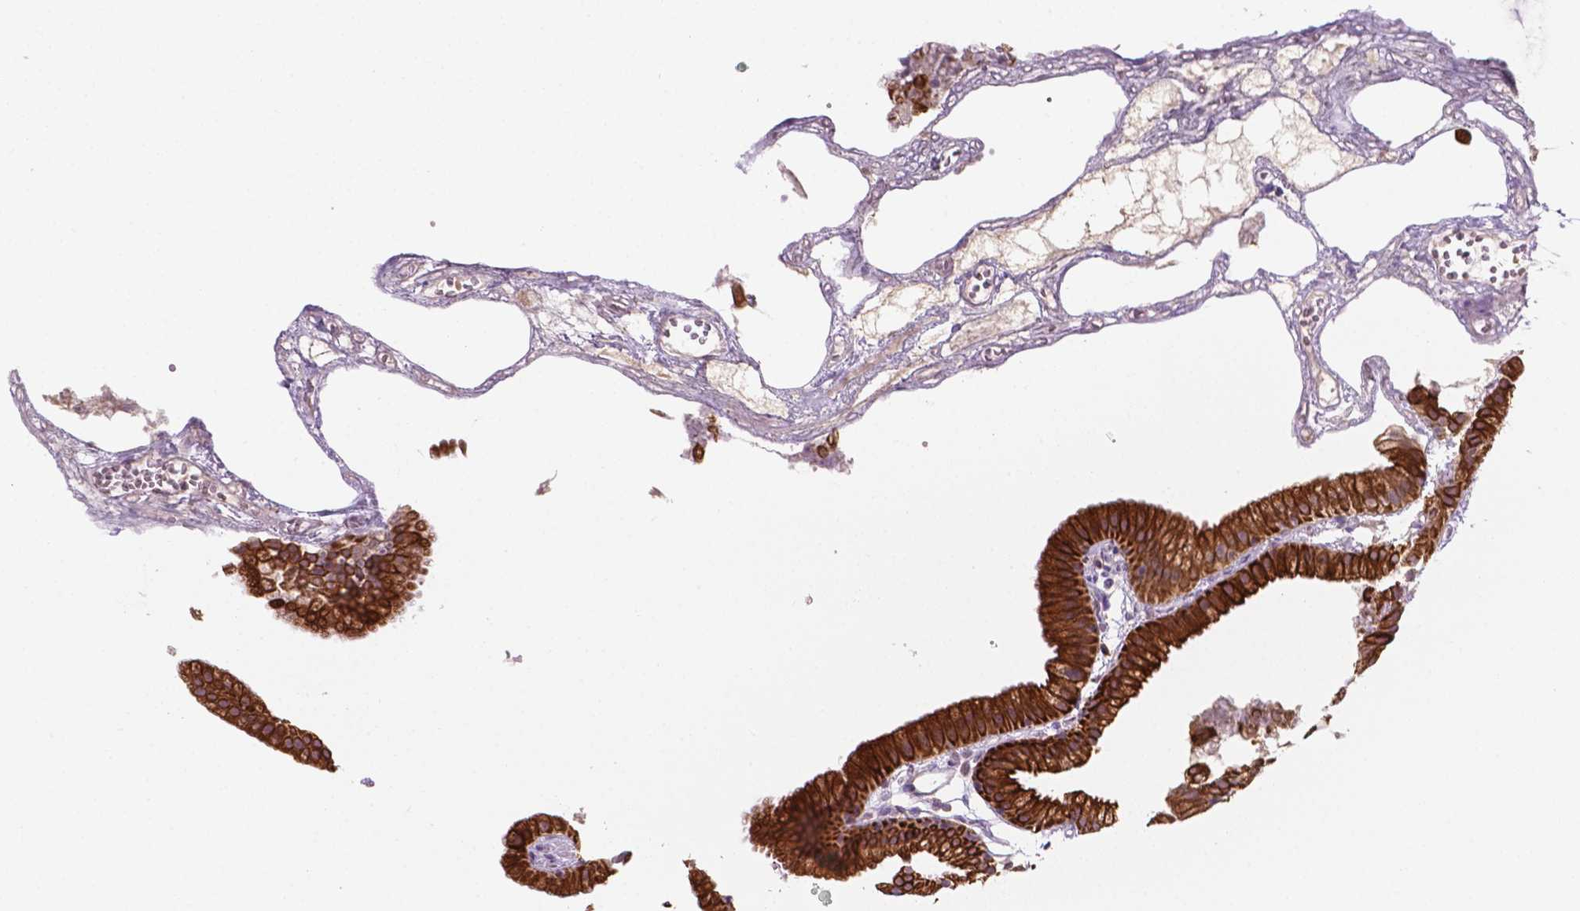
{"staining": {"intensity": "strong", "quantity": ">75%", "location": "cytoplasmic/membranous"}, "tissue": "gallbladder", "cell_type": "Glandular cells", "image_type": "normal", "snomed": [{"axis": "morphology", "description": "Normal tissue, NOS"}, {"axis": "topography", "description": "Gallbladder"}], "caption": "Protein staining shows strong cytoplasmic/membranous staining in approximately >75% of glandular cells in benign gallbladder.", "gene": "SHLD3", "patient": {"sex": "female", "age": 63}}